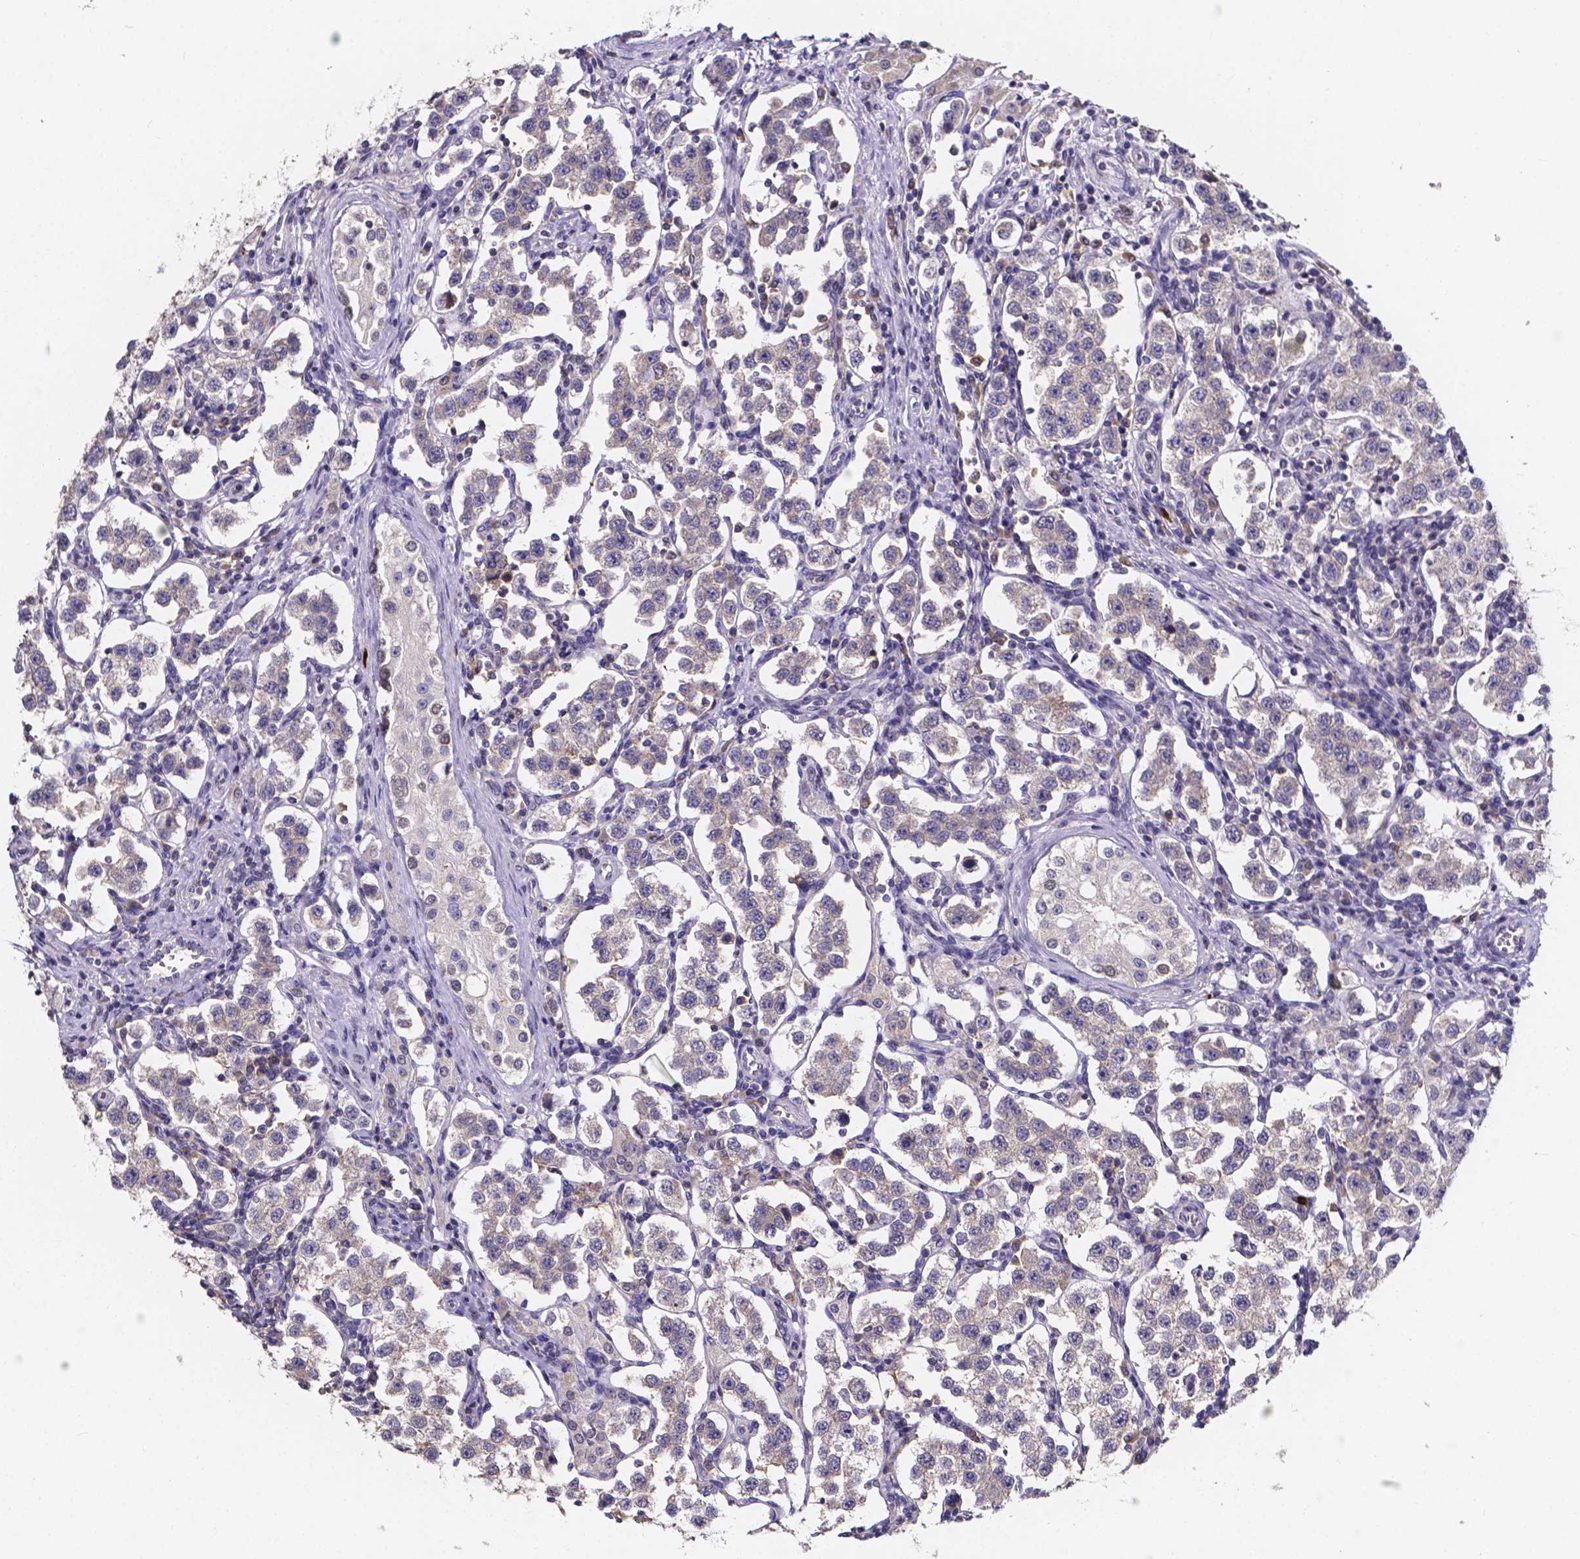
{"staining": {"intensity": "negative", "quantity": "none", "location": "none"}, "tissue": "testis cancer", "cell_type": "Tumor cells", "image_type": "cancer", "snomed": [{"axis": "morphology", "description": "Seminoma, NOS"}, {"axis": "topography", "description": "Testis"}], "caption": "DAB (3,3'-diaminobenzidine) immunohistochemical staining of testis cancer demonstrates no significant expression in tumor cells.", "gene": "SPOCD1", "patient": {"sex": "male", "age": 37}}